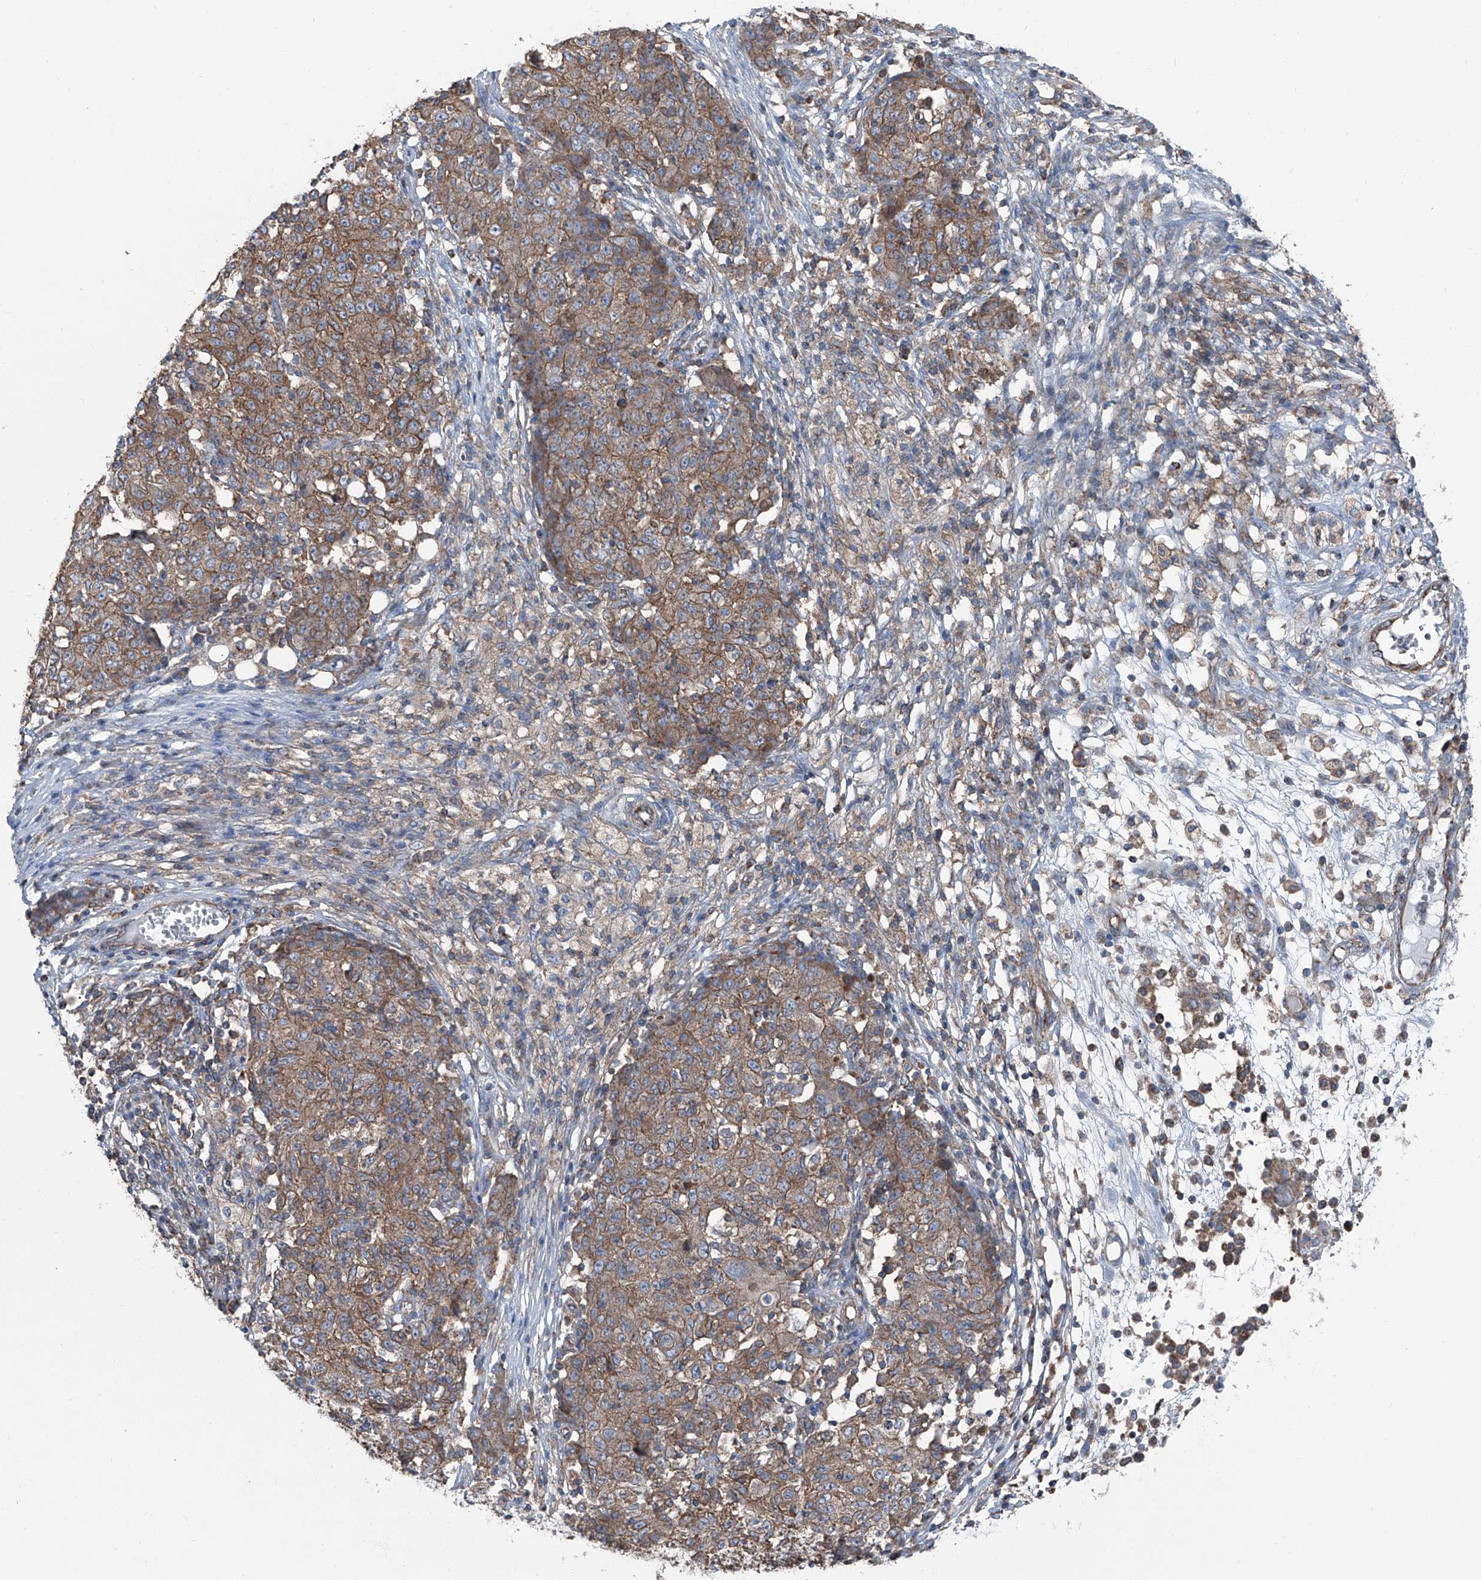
{"staining": {"intensity": "moderate", "quantity": ">75%", "location": "cytoplasmic/membranous"}, "tissue": "ovarian cancer", "cell_type": "Tumor cells", "image_type": "cancer", "snomed": [{"axis": "morphology", "description": "Carcinoma, endometroid"}, {"axis": "topography", "description": "Ovary"}], "caption": "Human ovarian endometroid carcinoma stained with a brown dye demonstrates moderate cytoplasmic/membranous positive positivity in approximately >75% of tumor cells.", "gene": "GPR142", "patient": {"sex": "female", "age": 42}}